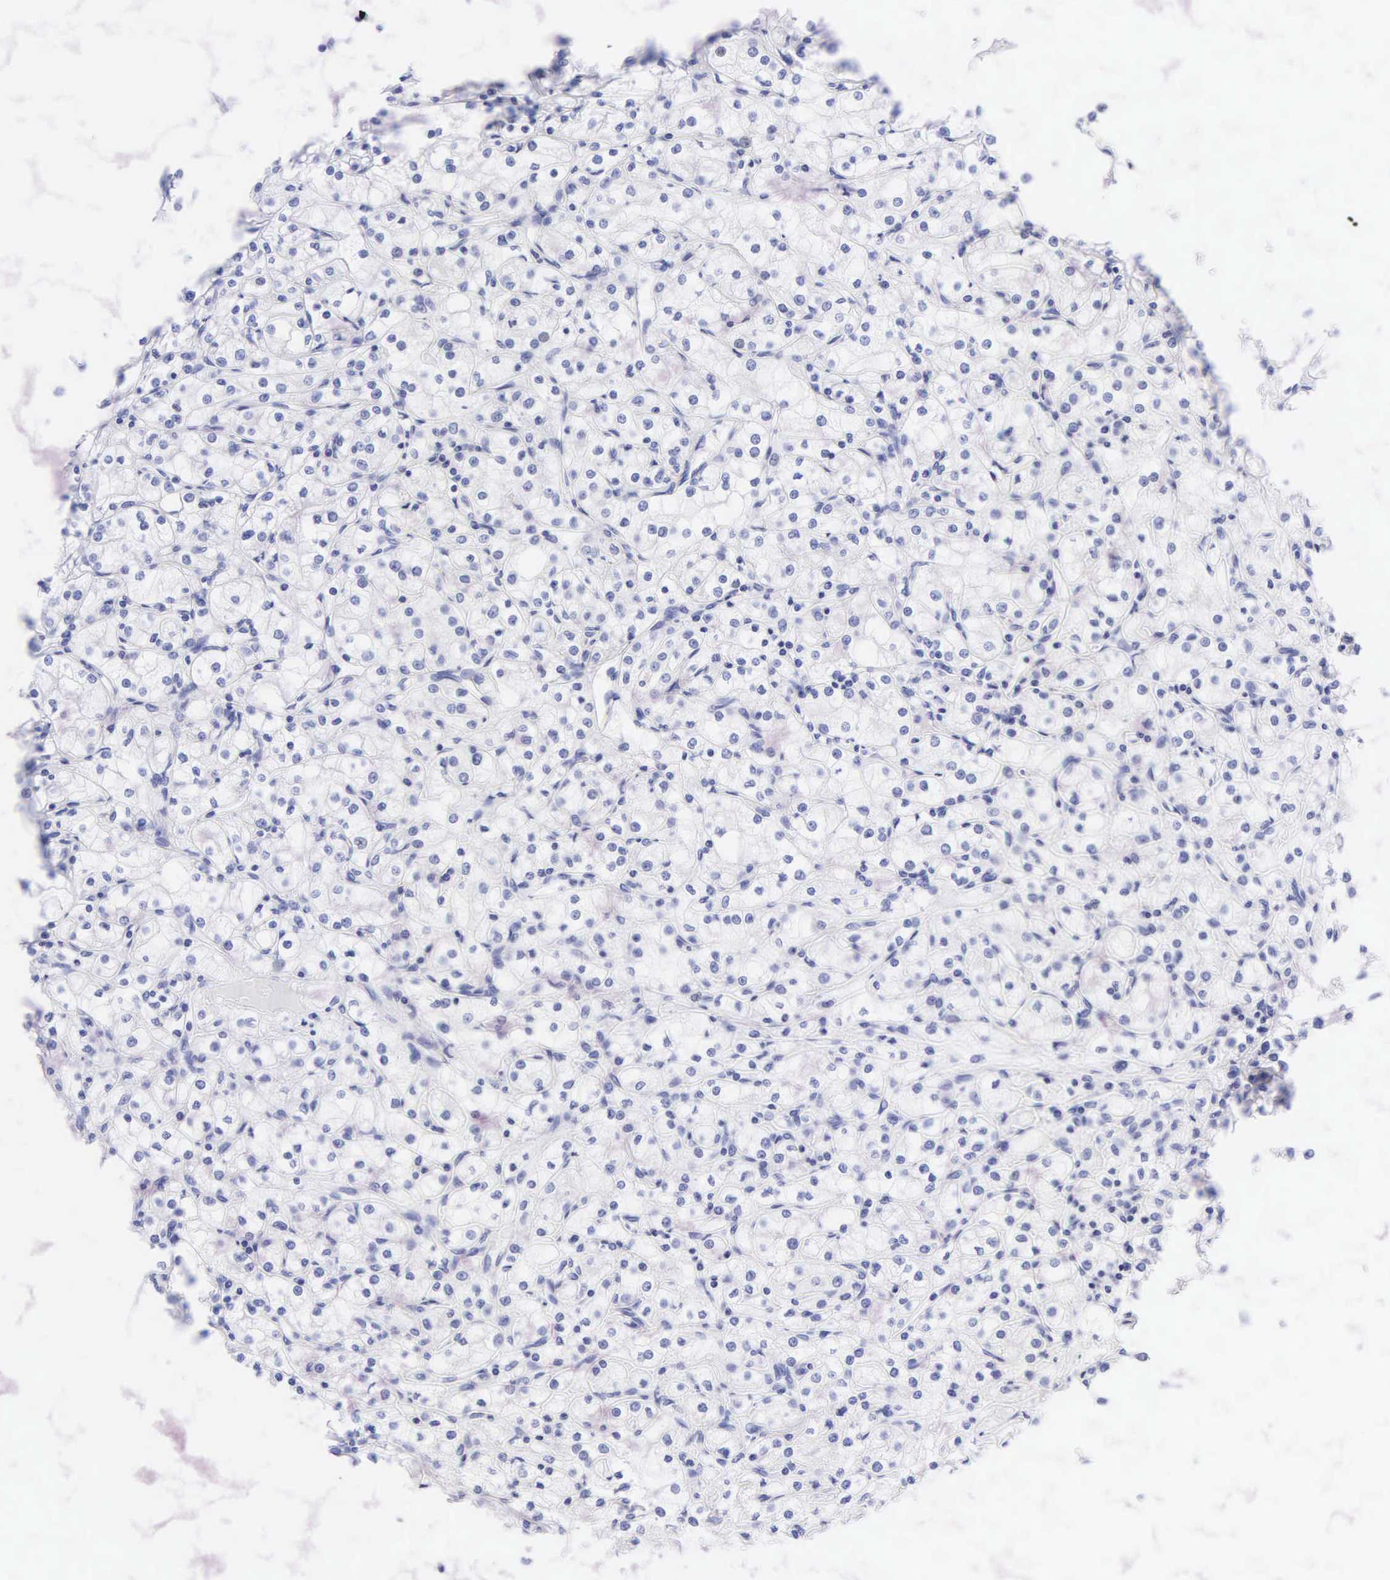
{"staining": {"intensity": "negative", "quantity": "none", "location": "none"}, "tissue": "renal cancer", "cell_type": "Tumor cells", "image_type": "cancer", "snomed": [{"axis": "morphology", "description": "Adenocarcinoma, NOS"}, {"axis": "topography", "description": "Kidney"}], "caption": "Protein analysis of renal adenocarcinoma shows no significant staining in tumor cells.", "gene": "DES", "patient": {"sex": "male", "age": 61}}